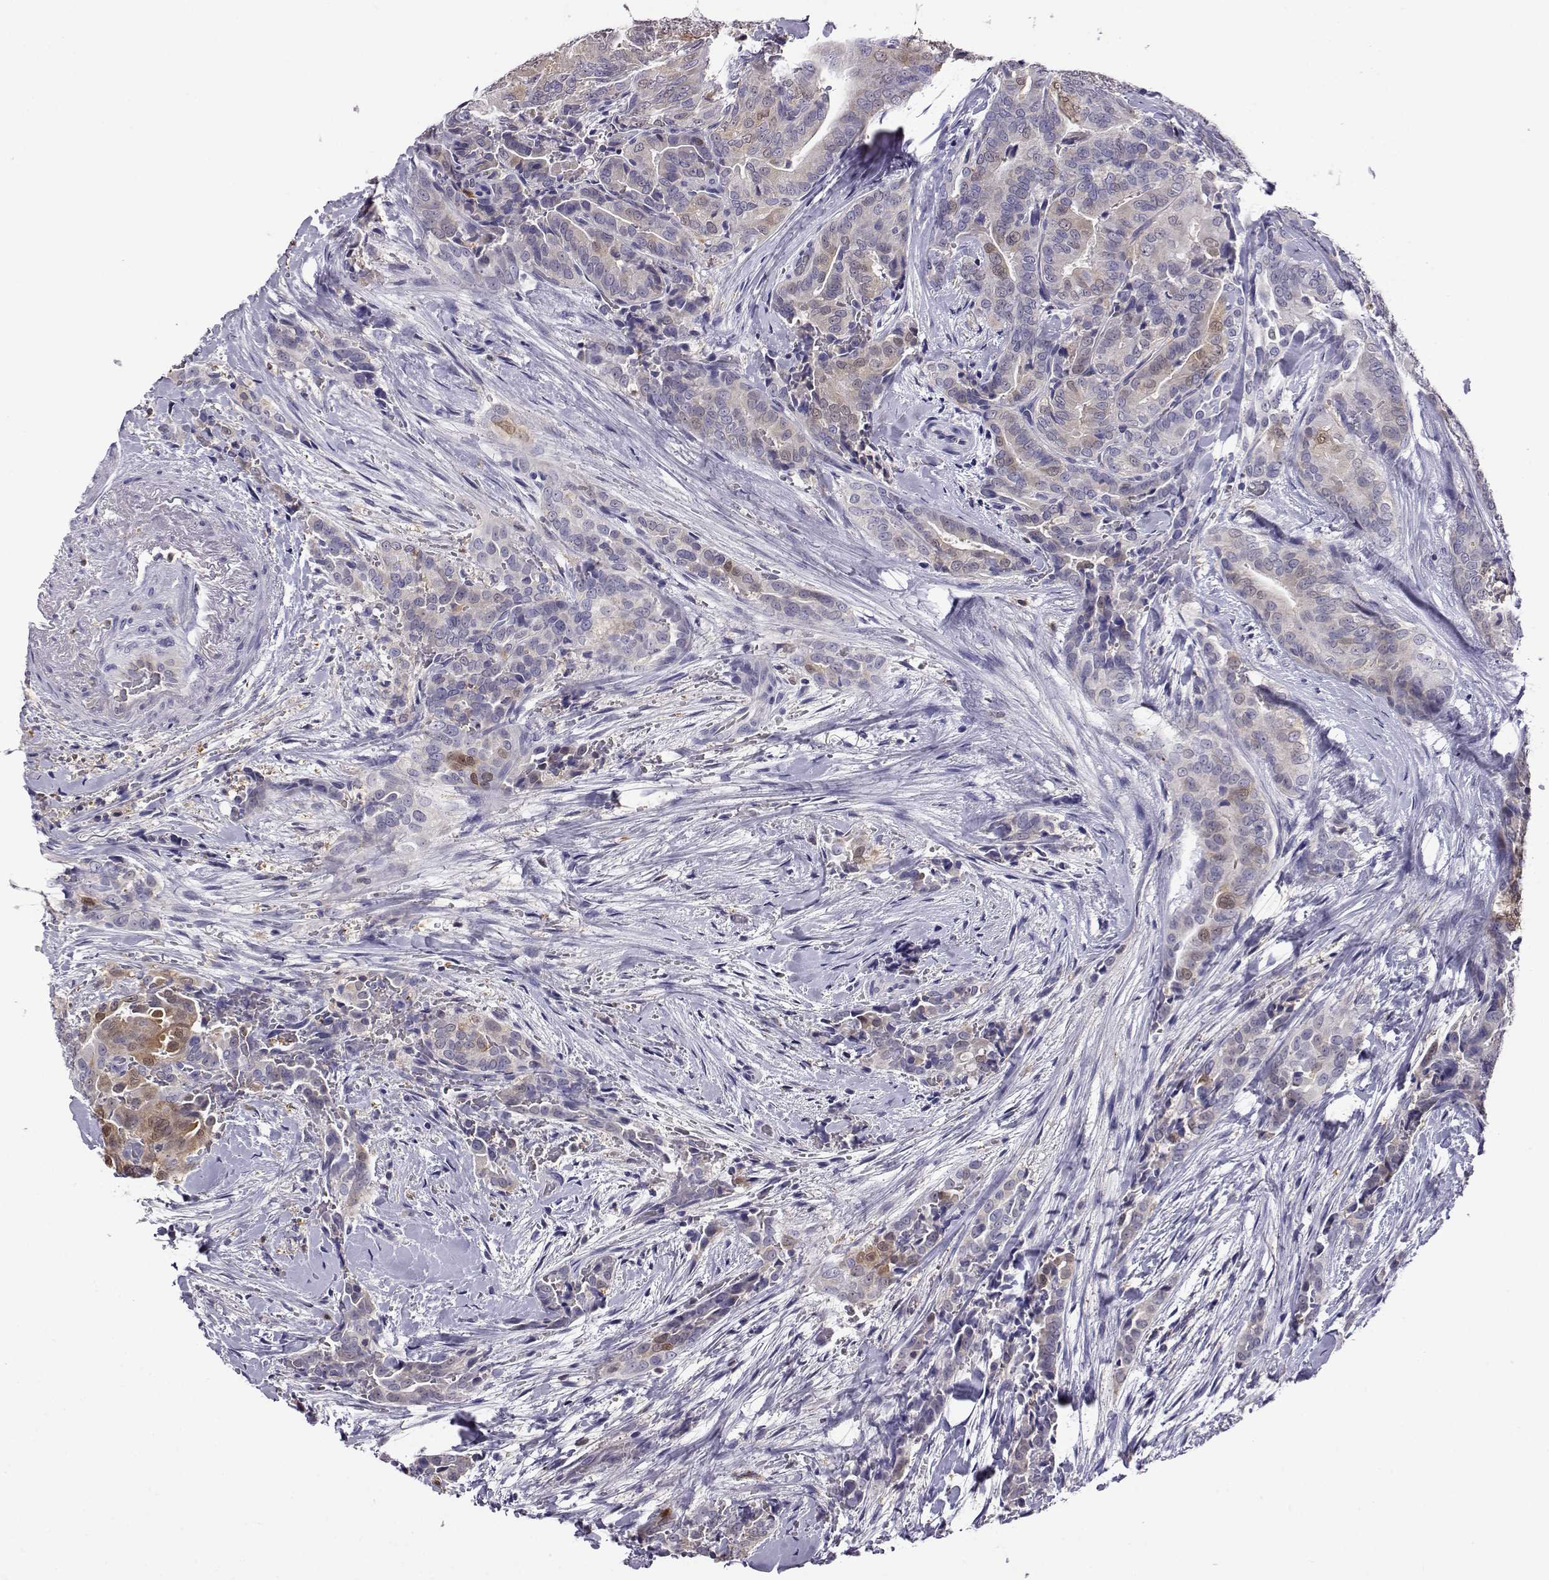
{"staining": {"intensity": "negative", "quantity": "none", "location": "none"}, "tissue": "thyroid cancer", "cell_type": "Tumor cells", "image_type": "cancer", "snomed": [{"axis": "morphology", "description": "Papillary adenocarcinoma, NOS"}, {"axis": "topography", "description": "Thyroid gland"}], "caption": "IHC micrograph of neoplastic tissue: thyroid cancer stained with DAB shows no significant protein staining in tumor cells.", "gene": "AKR1B1", "patient": {"sex": "male", "age": 61}}